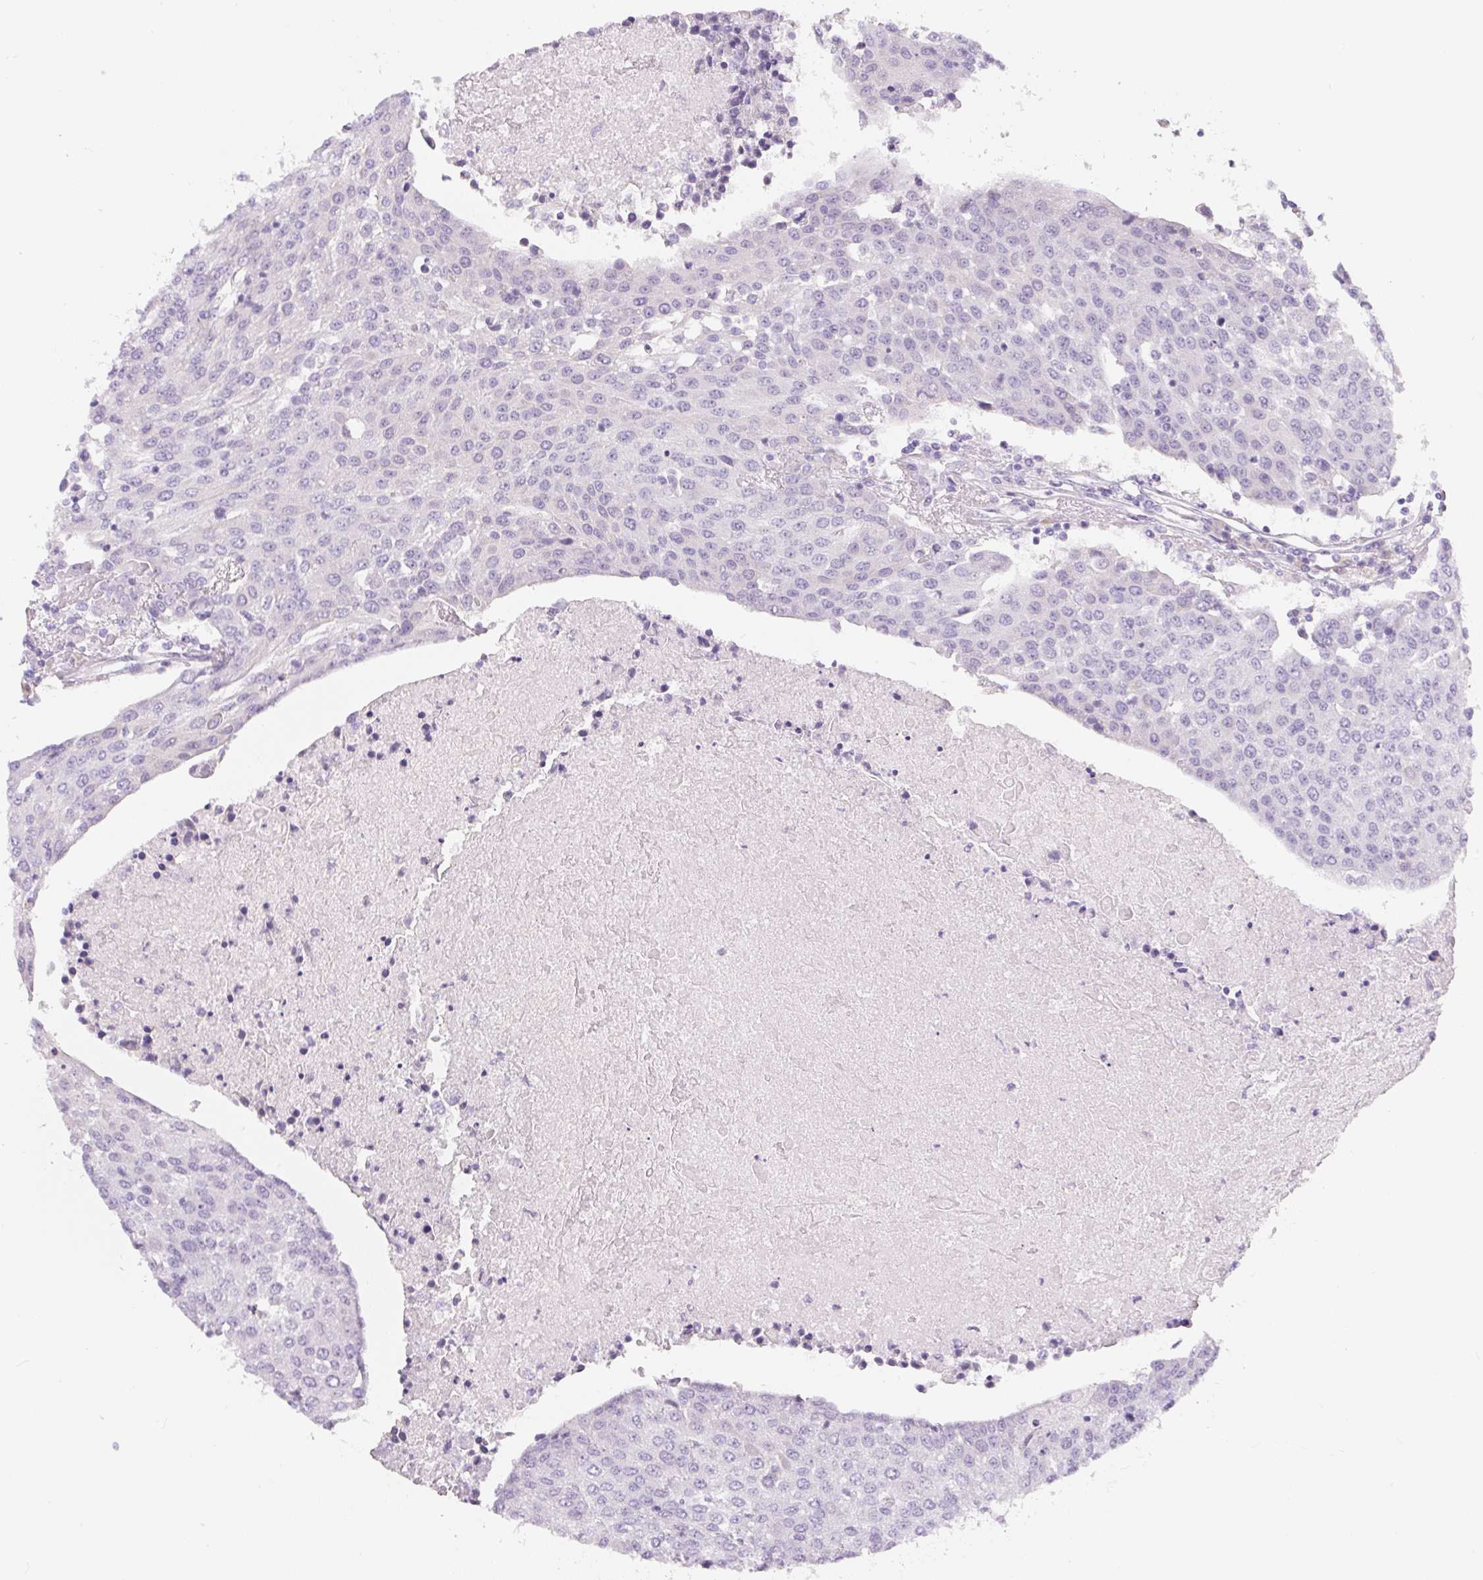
{"staining": {"intensity": "negative", "quantity": "none", "location": "none"}, "tissue": "urothelial cancer", "cell_type": "Tumor cells", "image_type": "cancer", "snomed": [{"axis": "morphology", "description": "Urothelial carcinoma, High grade"}, {"axis": "topography", "description": "Urinary bladder"}], "caption": "Tumor cells show no significant protein positivity in high-grade urothelial carcinoma.", "gene": "PWWP3B", "patient": {"sex": "female", "age": 85}}